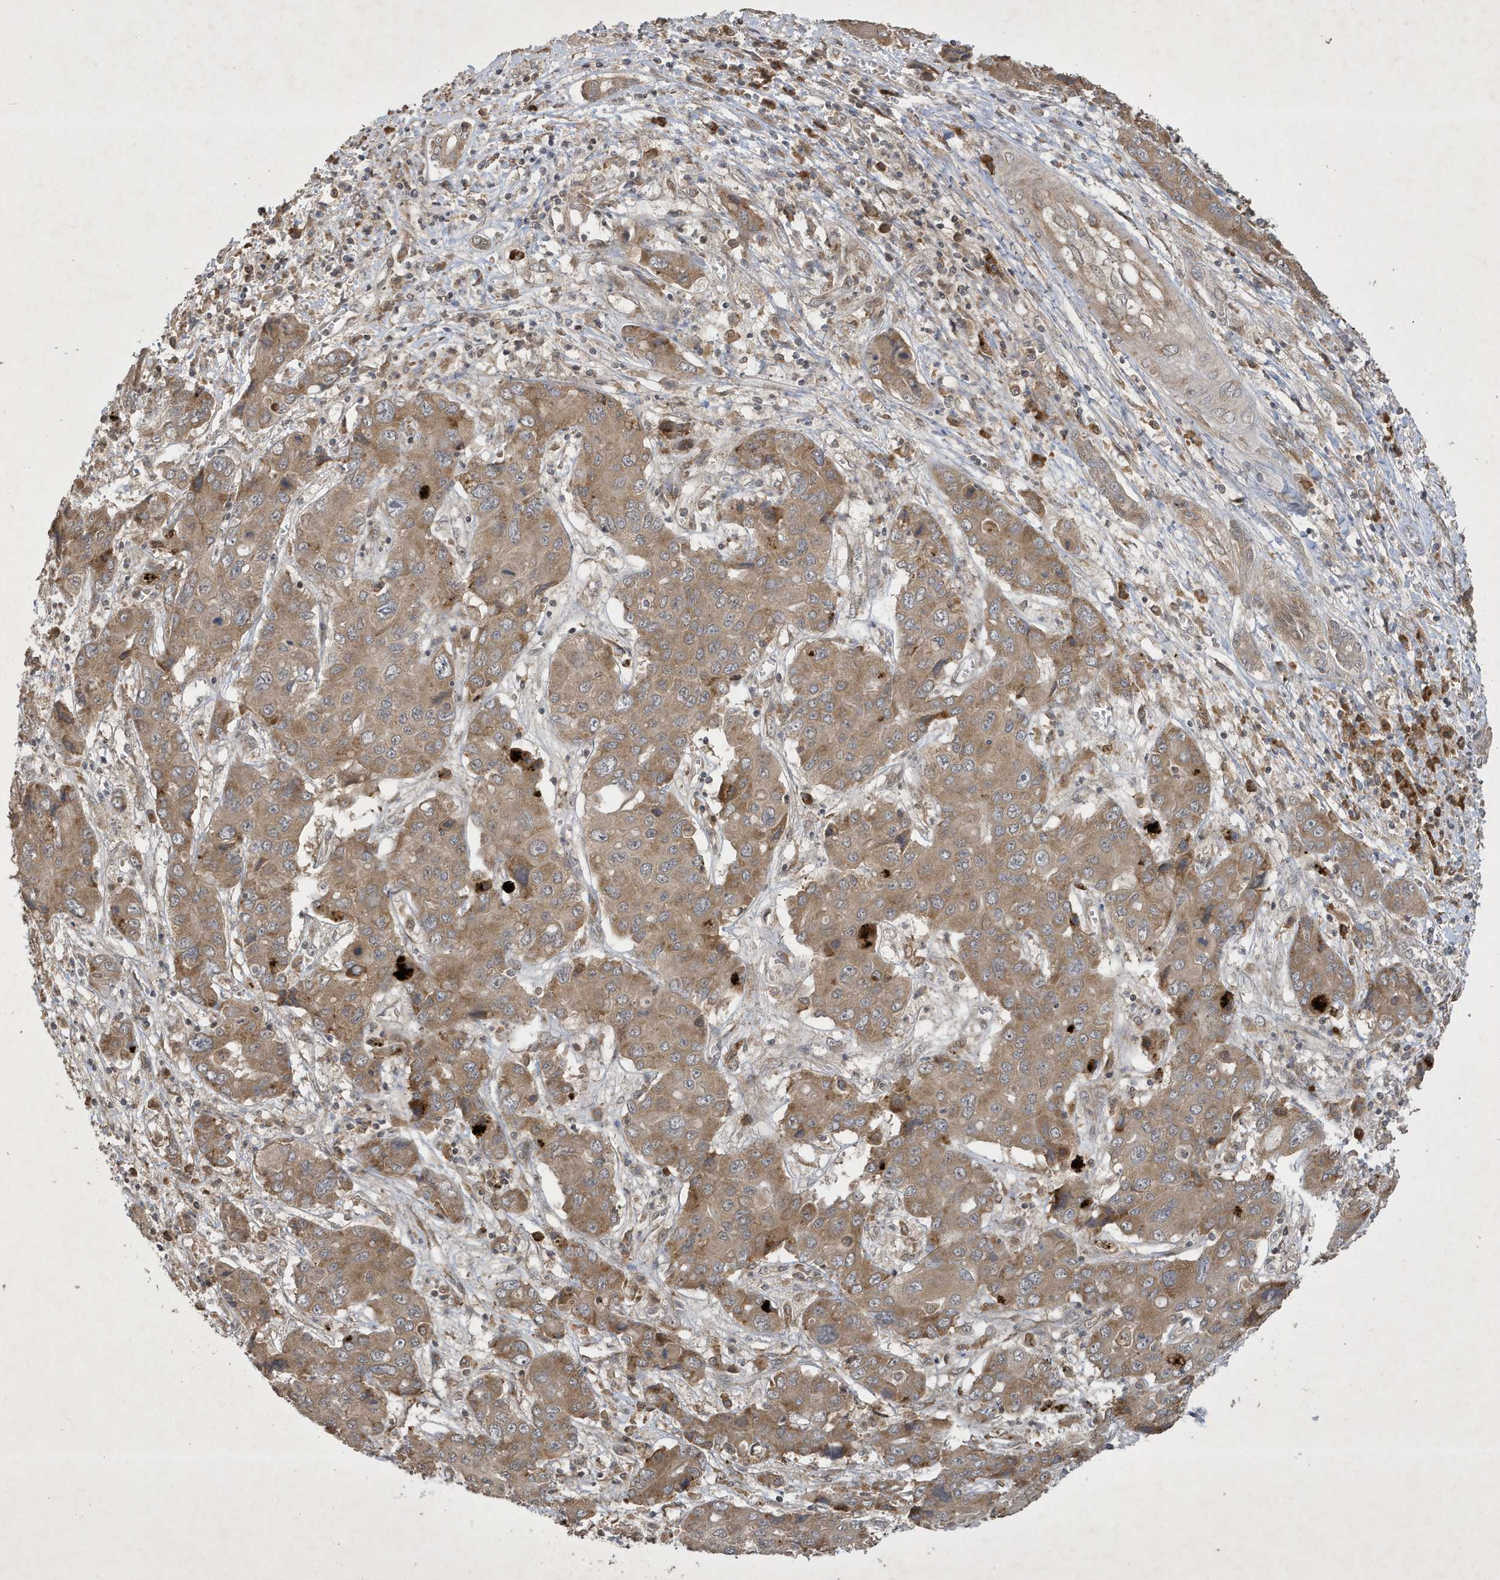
{"staining": {"intensity": "moderate", "quantity": ">75%", "location": "cytoplasmic/membranous"}, "tissue": "liver cancer", "cell_type": "Tumor cells", "image_type": "cancer", "snomed": [{"axis": "morphology", "description": "Cholangiocarcinoma"}, {"axis": "topography", "description": "Liver"}], "caption": "Liver cancer stained with IHC demonstrates moderate cytoplasmic/membranous expression in about >75% of tumor cells.", "gene": "STX10", "patient": {"sex": "male", "age": 67}}